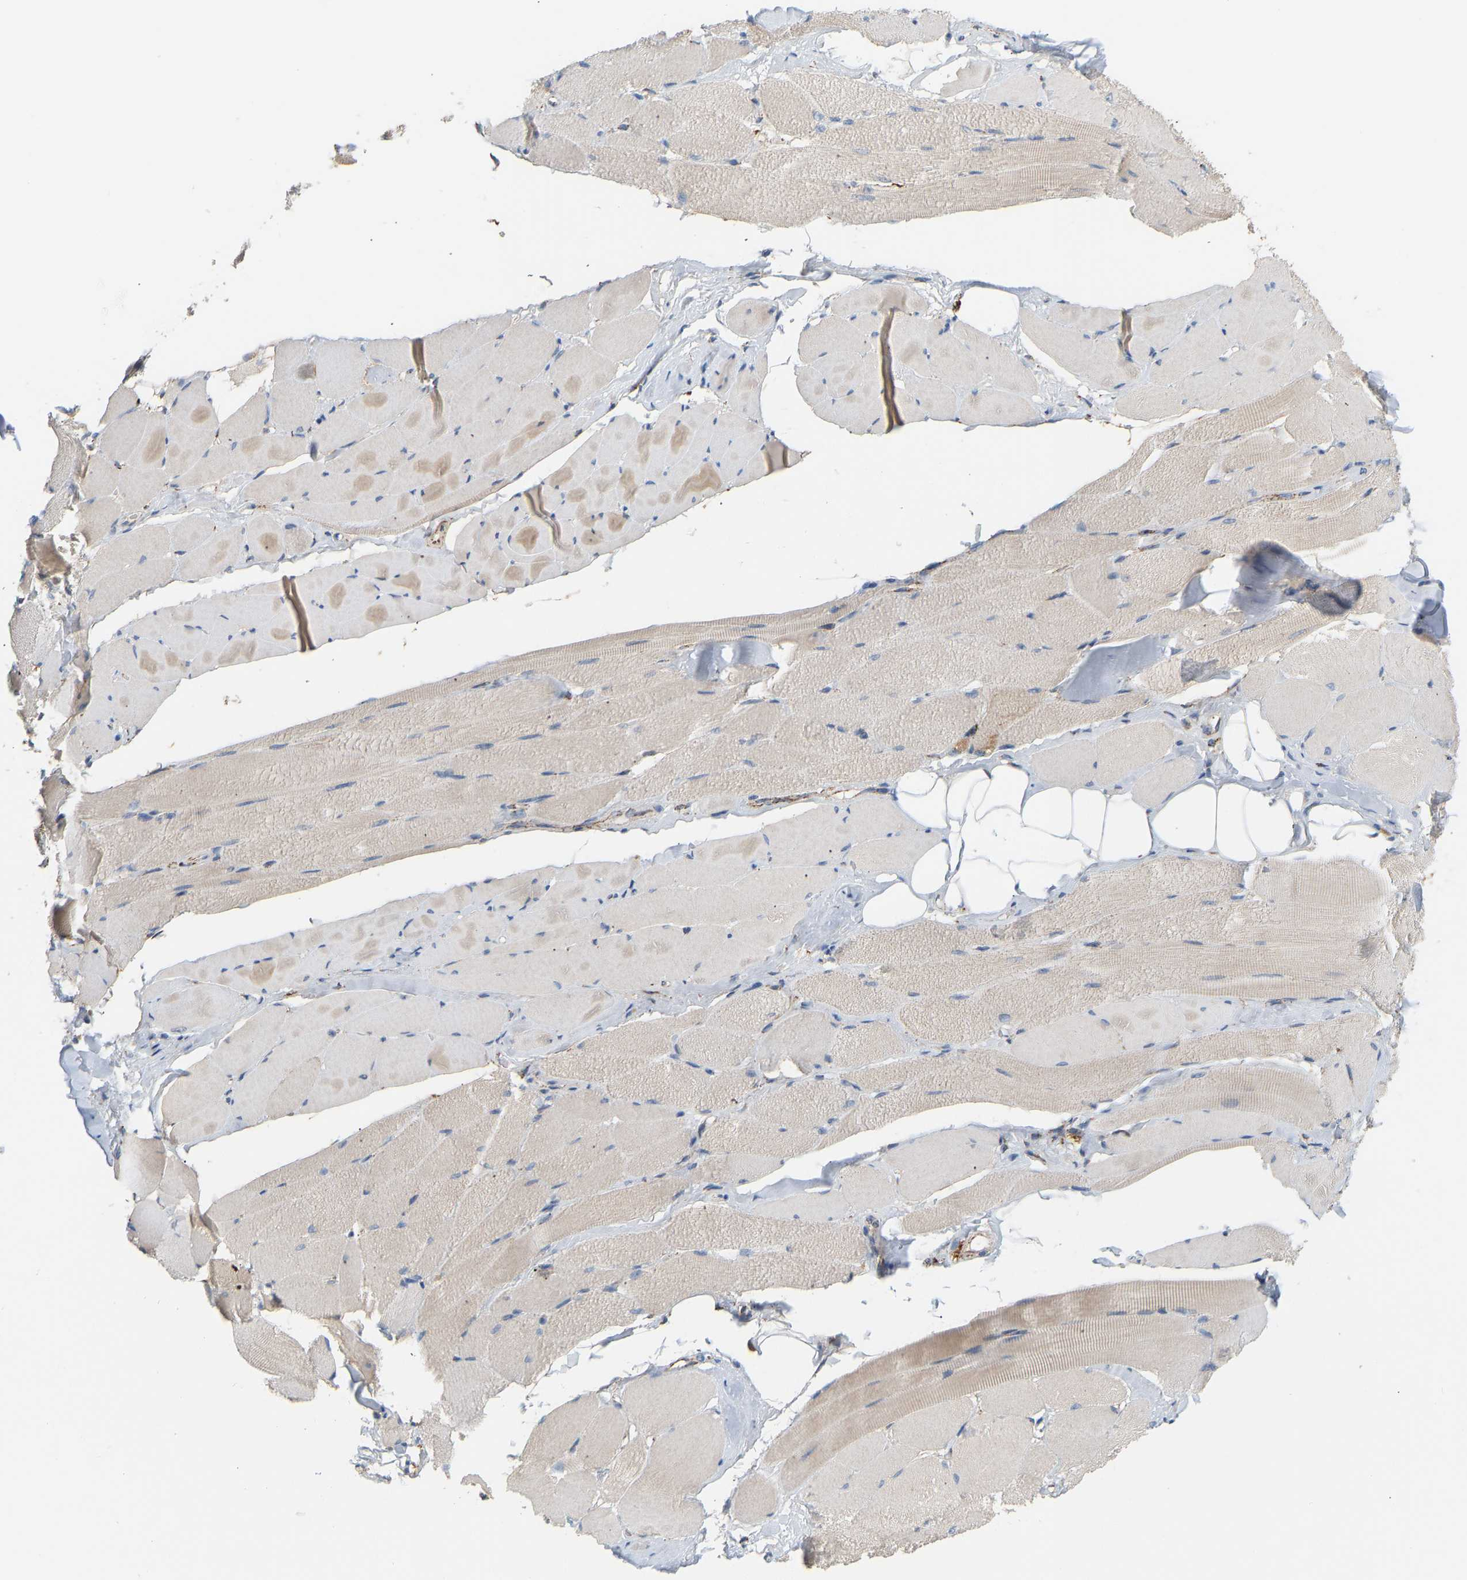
{"staining": {"intensity": "weak", "quantity": ">75%", "location": "cytoplasmic/membranous"}, "tissue": "skeletal muscle", "cell_type": "Myocytes", "image_type": "normal", "snomed": [{"axis": "morphology", "description": "Normal tissue, NOS"}, {"axis": "topography", "description": "Skeletal muscle"}, {"axis": "topography", "description": "Peripheral nerve tissue"}], "caption": "Myocytes reveal low levels of weak cytoplasmic/membranous expression in approximately >75% of cells in benign skeletal muscle. (DAB IHC with brightfield microscopy, high magnification).", "gene": "GPSM2", "patient": {"sex": "female", "age": 84}}